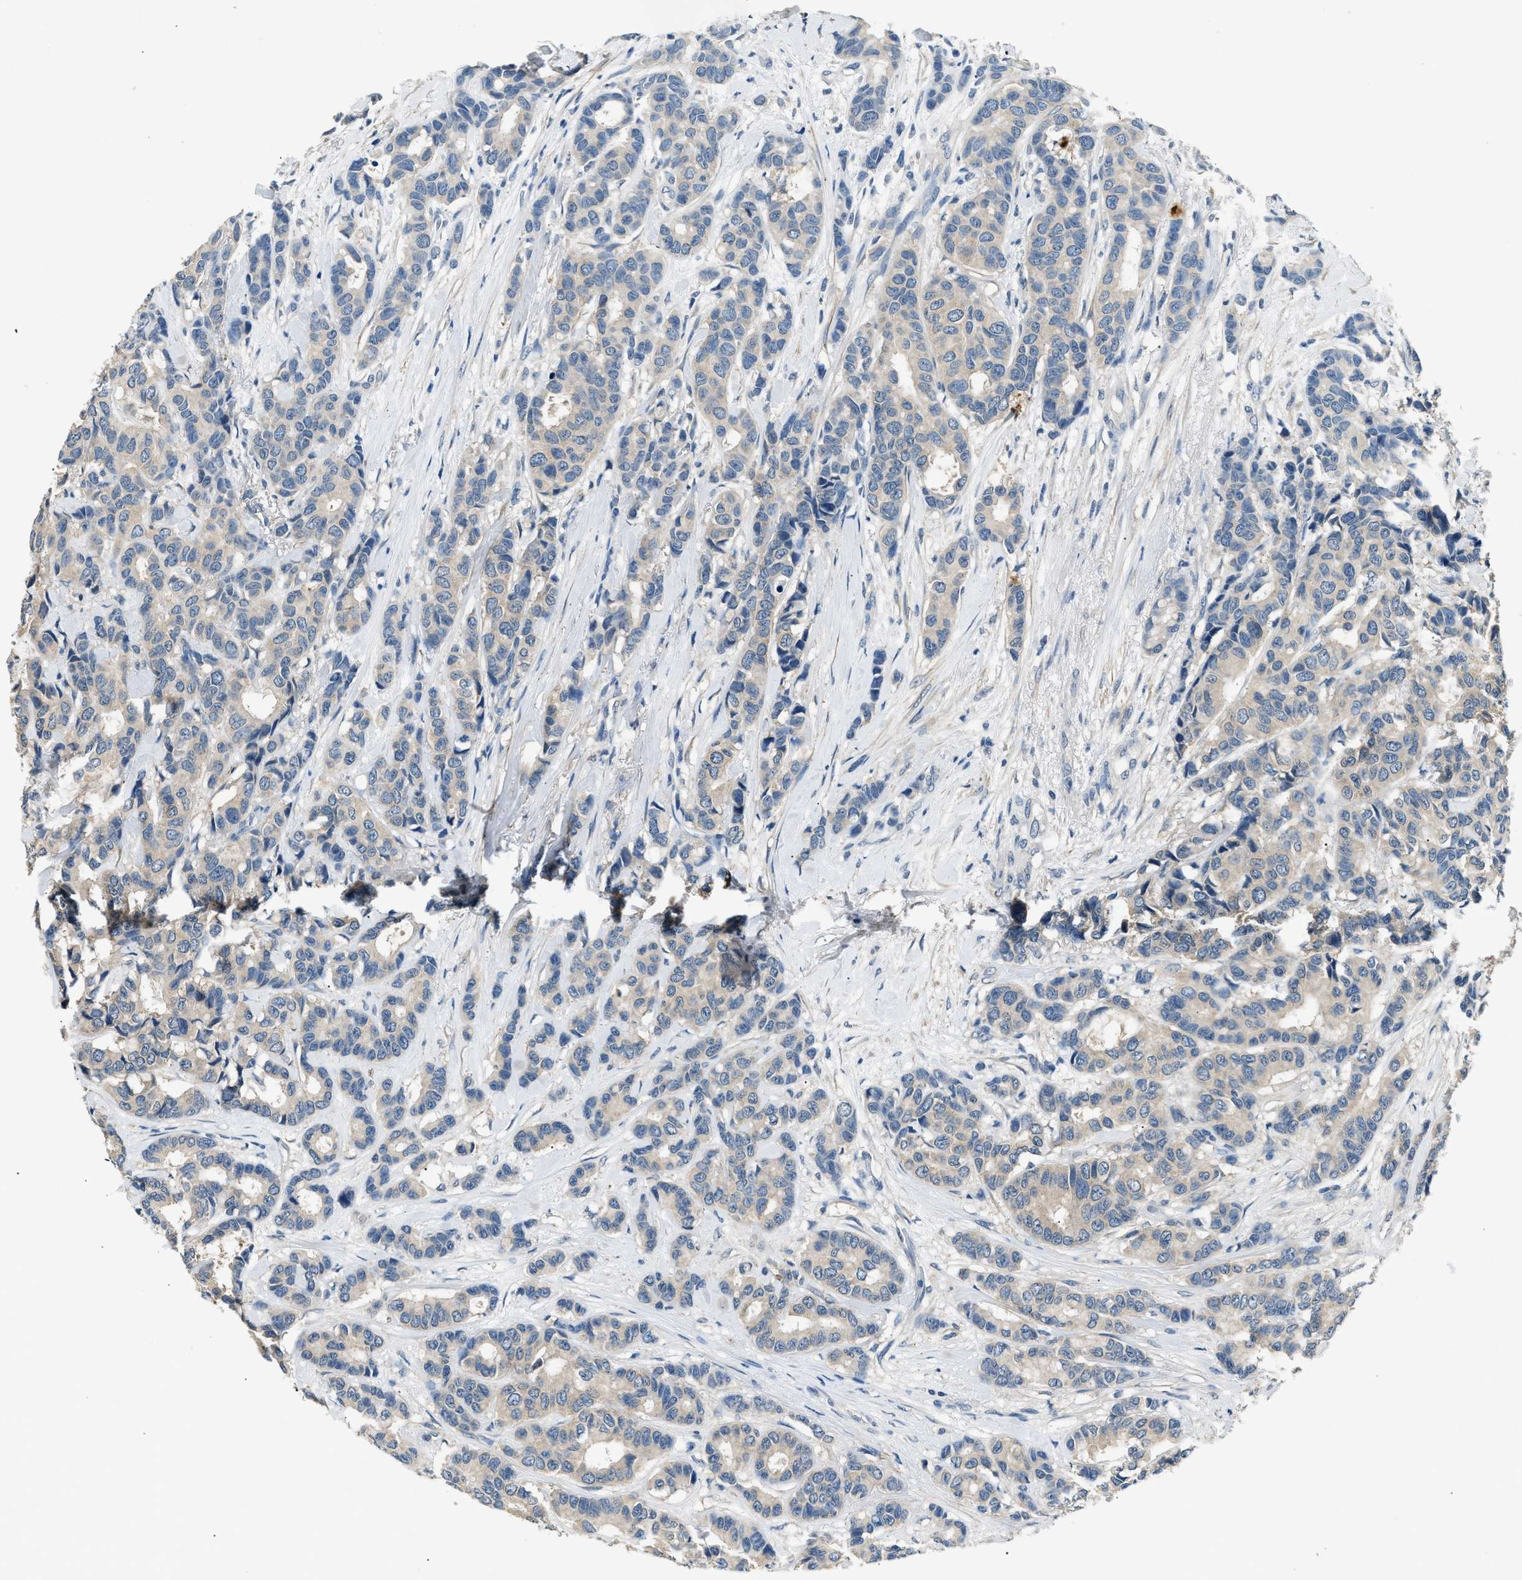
{"staining": {"intensity": "negative", "quantity": "none", "location": "none"}, "tissue": "breast cancer", "cell_type": "Tumor cells", "image_type": "cancer", "snomed": [{"axis": "morphology", "description": "Duct carcinoma"}, {"axis": "topography", "description": "Breast"}], "caption": "IHC histopathology image of neoplastic tissue: human breast cancer stained with DAB demonstrates no significant protein staining in tumor cells.", "gene": "INHA", "patient": {"sex": "female", "age": 87}}